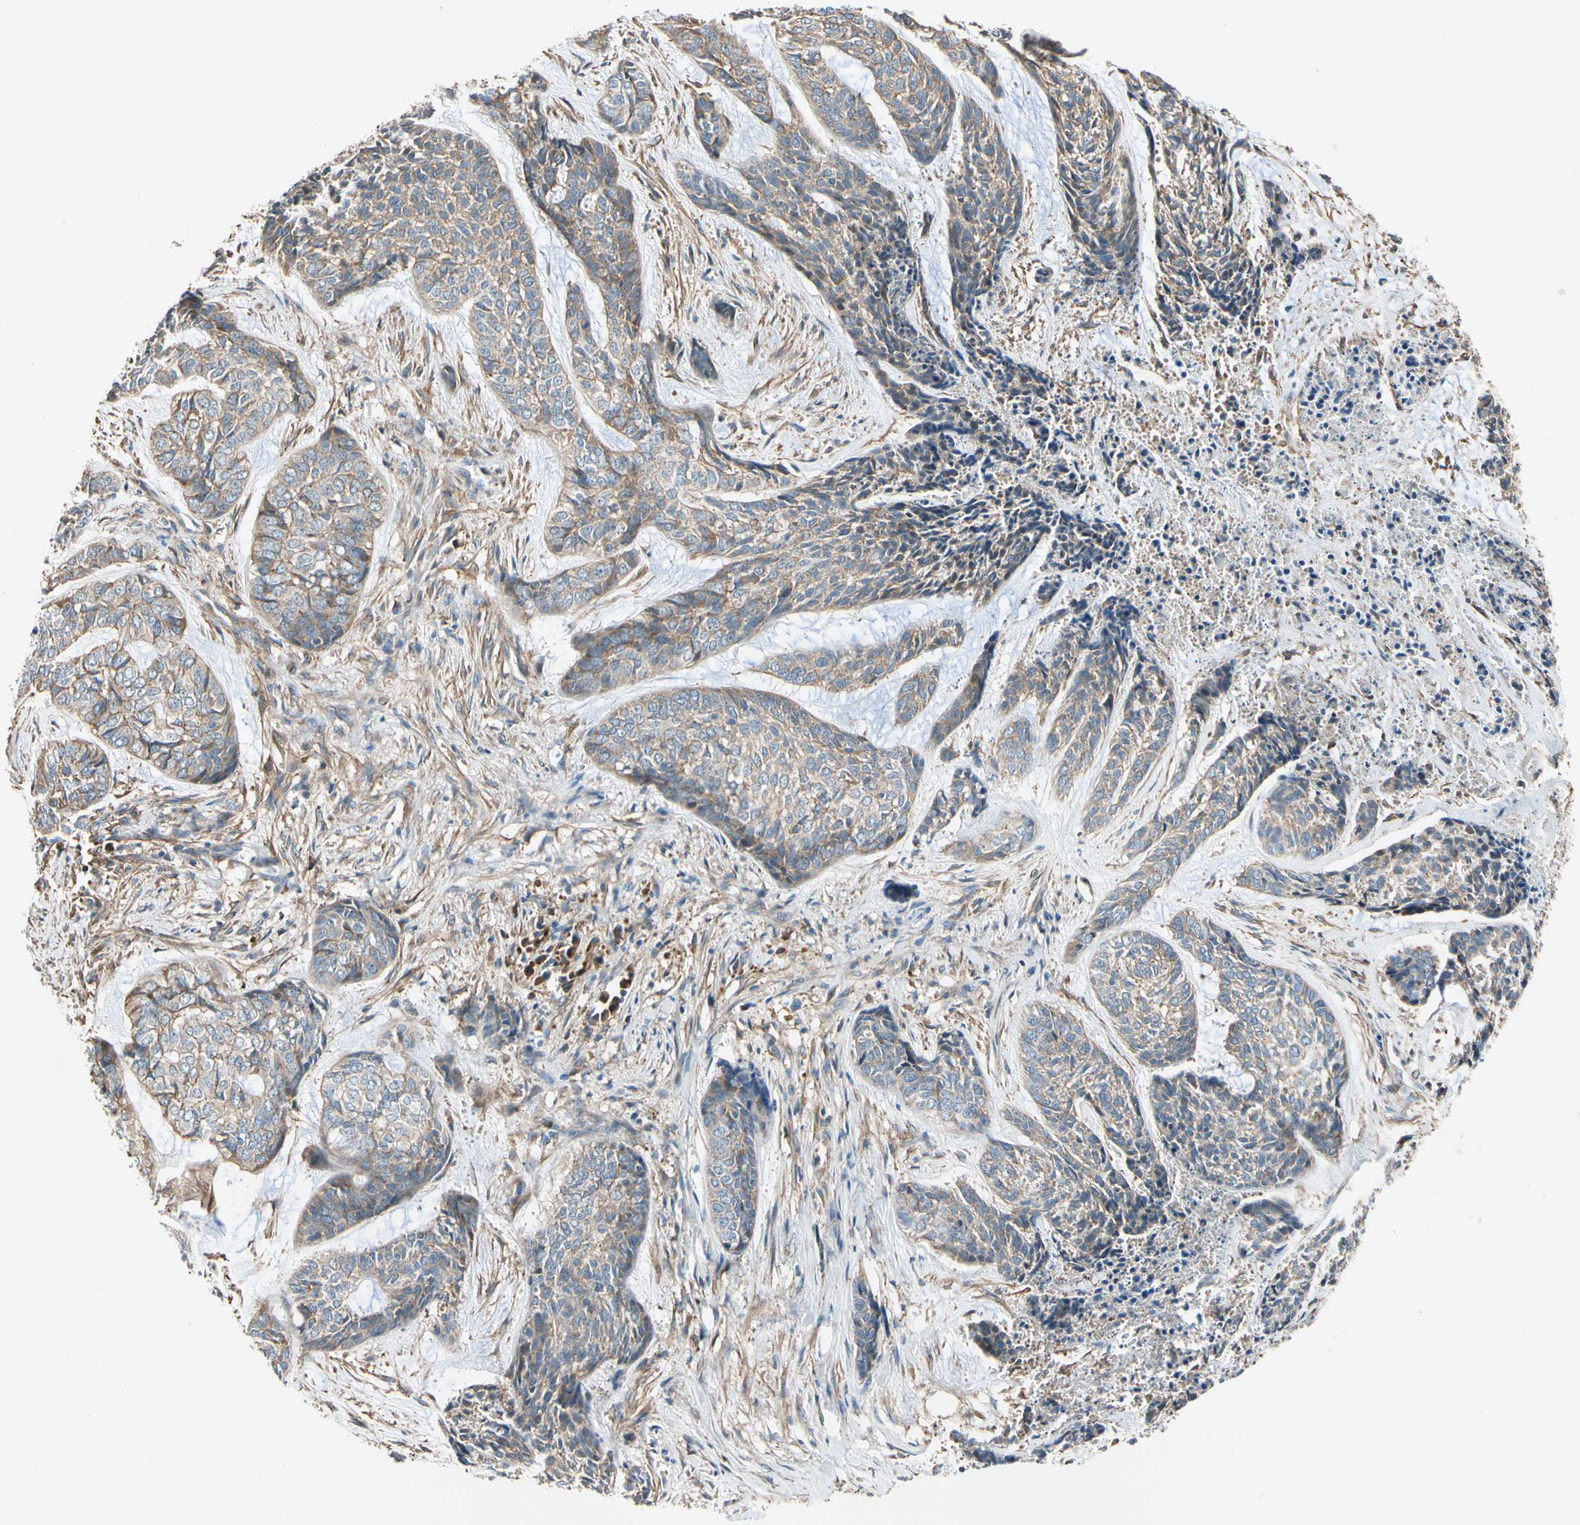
{"staining": {"intensity": "moderate", "quantity": ">75%", "location": "cytoplasmic/membranous"}, "tissue": "skin cancer", "cell_type": "Tumor cells", "image_type": "cancer", "snomed": [{"axis": "morphology", "description": "Basal cell carcinoma"}, {"axis": "topography", "description": "Skin"}], "caption": "High-magnification brightfield microscopy of basal cell carcinoma (skin) stained with DAB (3,3'-diaminobenzidine) (brown) and counterstained with hematoxylin (blue). tumor cells exhibit moderate cytoplasmic/membranous staining is seen in approximately>75% of cells. Nuclei are stained in blue.", "gene": "LIMK2", "patient": {"sex": "female", "age": 64}}